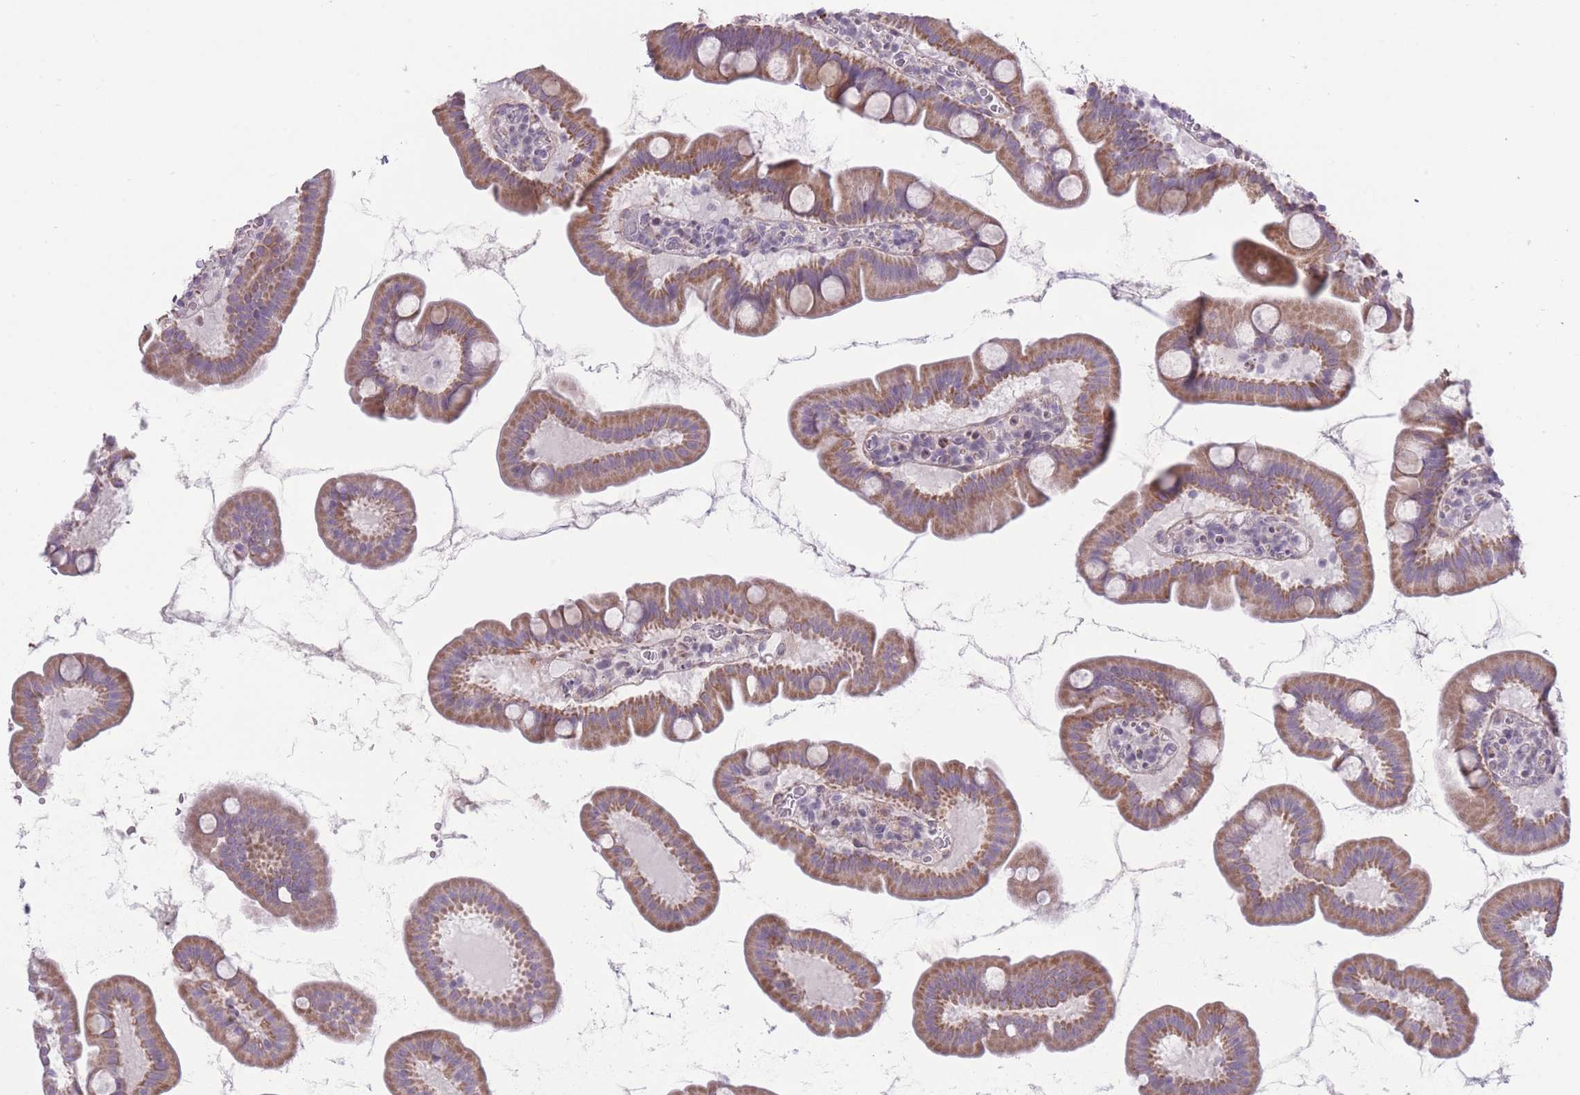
{"staining": {"intensity": "moderate", "quantity": "25%-75%", "location": "cytoplasmic/membranous"}, "tissue": "small intestine", "cell_type": "Glandular cells", "image_type": "normal", "snomed": [{"axis": "morphology", "description": "Normal tissue, NOS"}, {"axis": "topography", "description": "Small intestine"}], "caption": "Benign small intestine exhibits moderate cytoplasmic/membranous expression in about 25%-75% of glandular cells, visualized by immunohistochemistry. Nuclei are stained in blue.", "gene": "ZBTB24", "patient": {"sex": "female", "age": 68}}